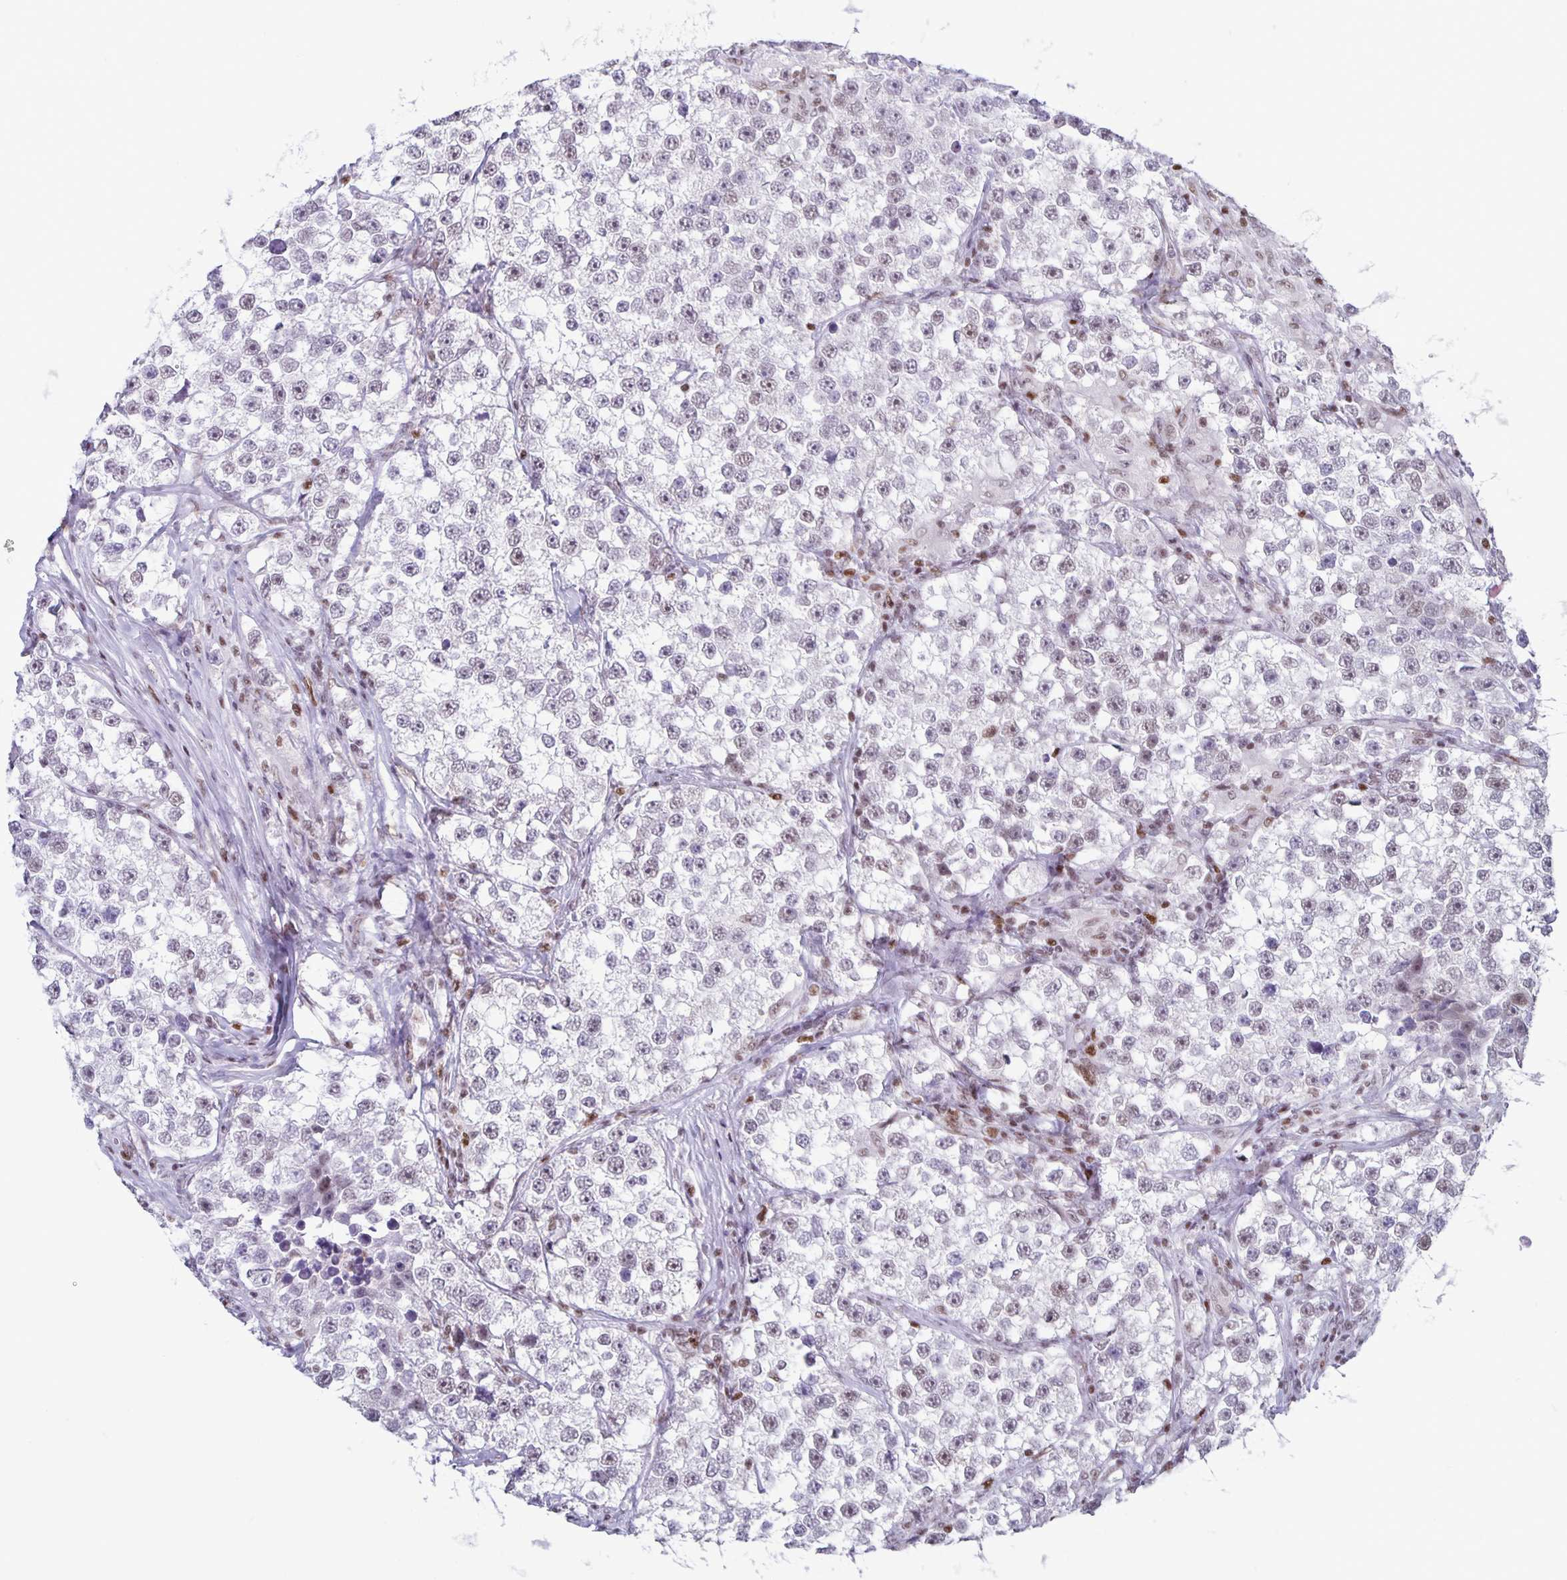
{"staining": {"intensity": "negative", "quantity": "none", "location": "none"}, "tissue": "testis cancer", "cell_type": "Tumor cells", "image_type": "cancer", "snomed": [{"axis": "morphology", "description": "Seminoma, NOS"}, {"axis": "topography", "description": "Testis"}], "caption": "There is no significant staining in tumor cells of testis cancer (seminoma). Brightfield microscopy of IHC stained with DAB (brown) and hematoxylin (blue), captured at high magnification.", "gene": "JUND", "patient": {"sex": "male", "age": 46}}